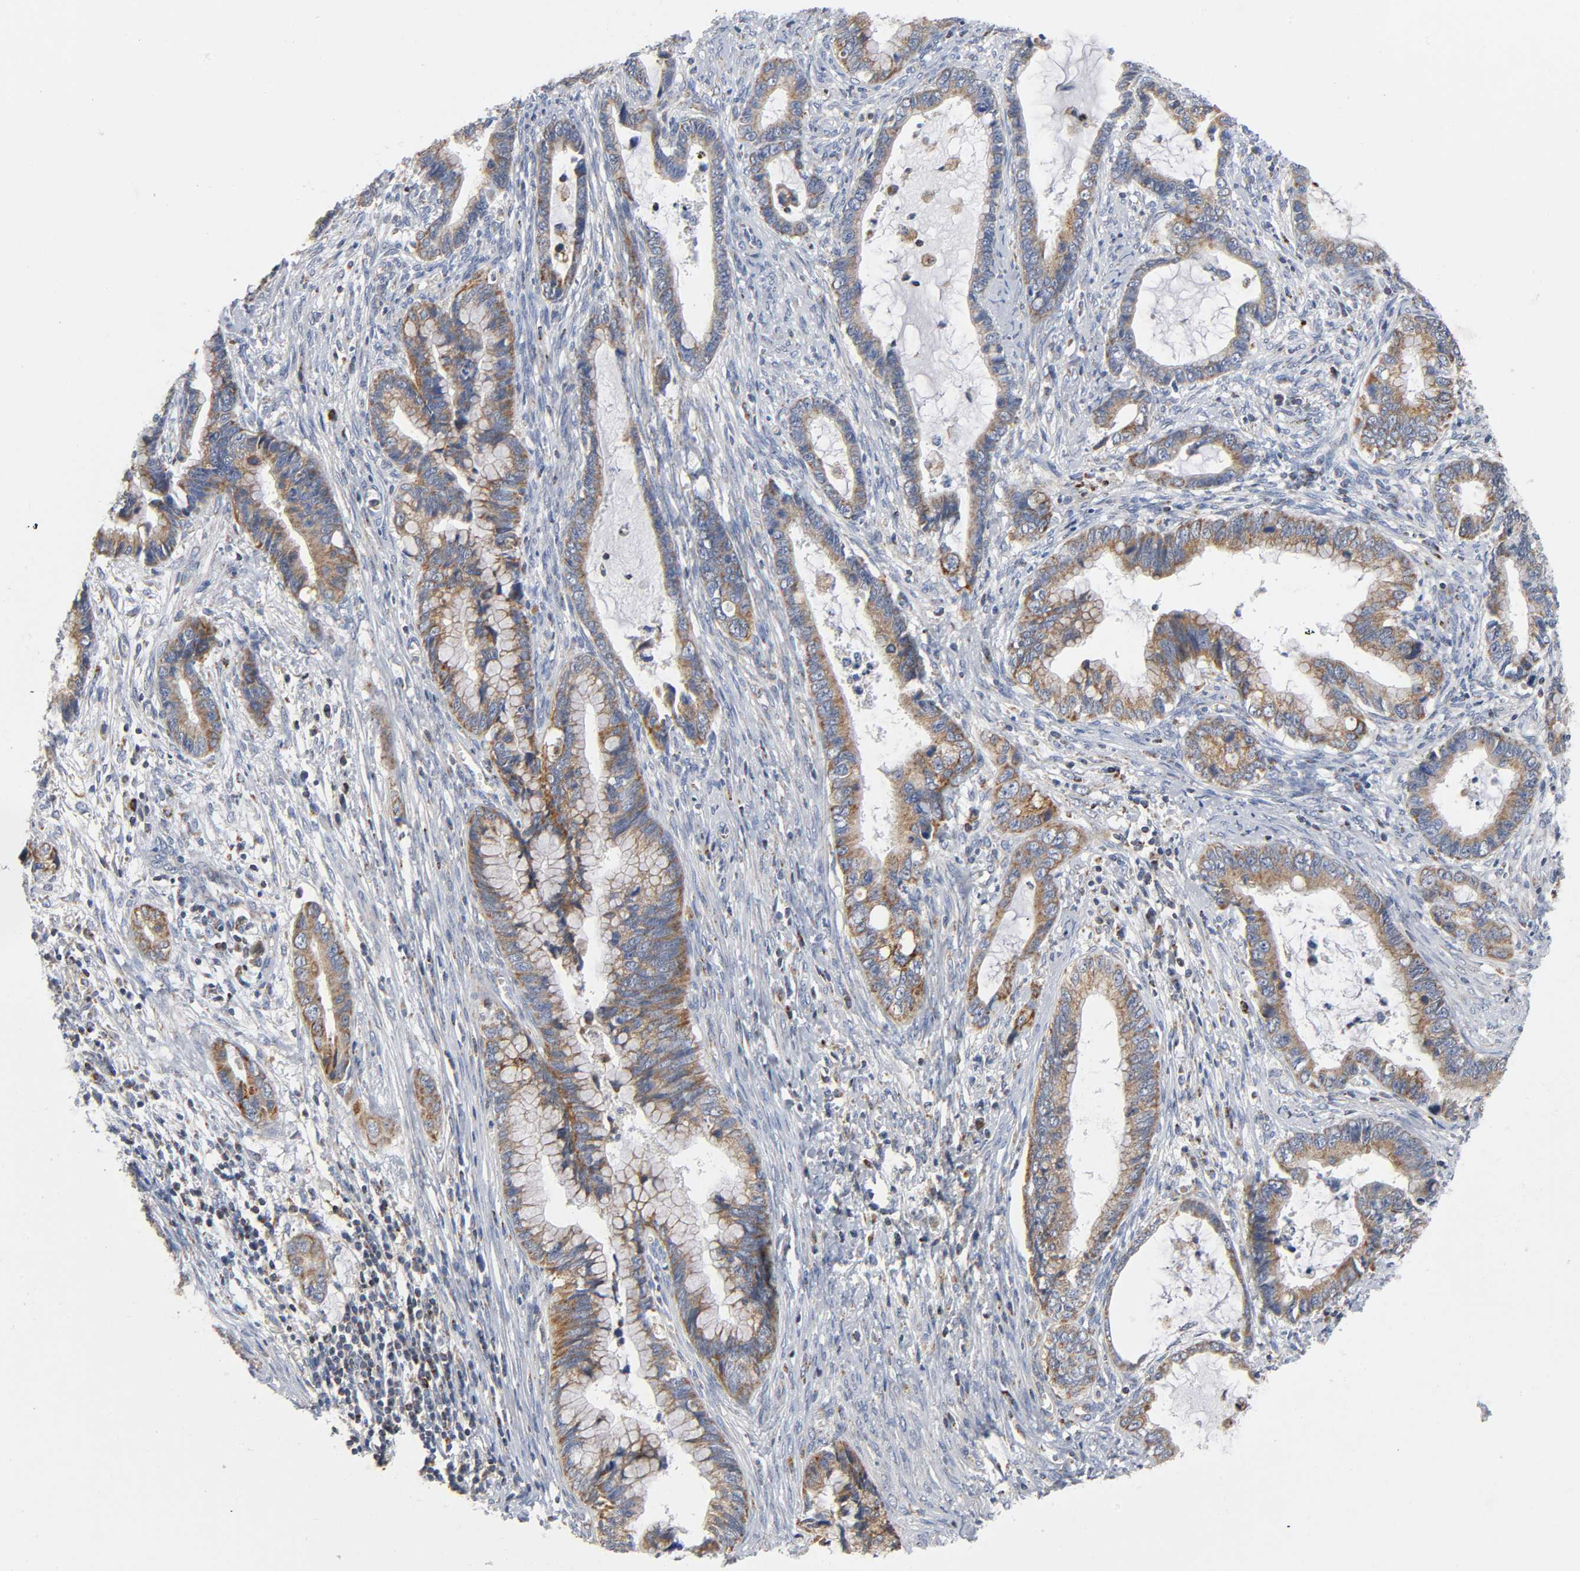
{"staining": {"intensity": "moderate", "quantity": ">75%", "location": "cytoplasmic/membranous"}, "tissue": "cervical cancer", "cell_type": "Tumor cells", "image_type": "cancer", "snomed": [{"axis": "morphology", "description": "Adenocarcinoma, NOS"}, {"axis": "topography", "description": "Cervix"}], "caption": "The histopathology image exhibits a brown stain indicating the presence of a protein in the cytoplasmic/membranous of tumor cells in adenocarcinoma (cervical). (Stains: DAB in brown, nuclei in blue, Microscopy: brightfield microscopy at high magnification).", "gene": "BAK1", "patient": {"sex": "female", "age": 44}}